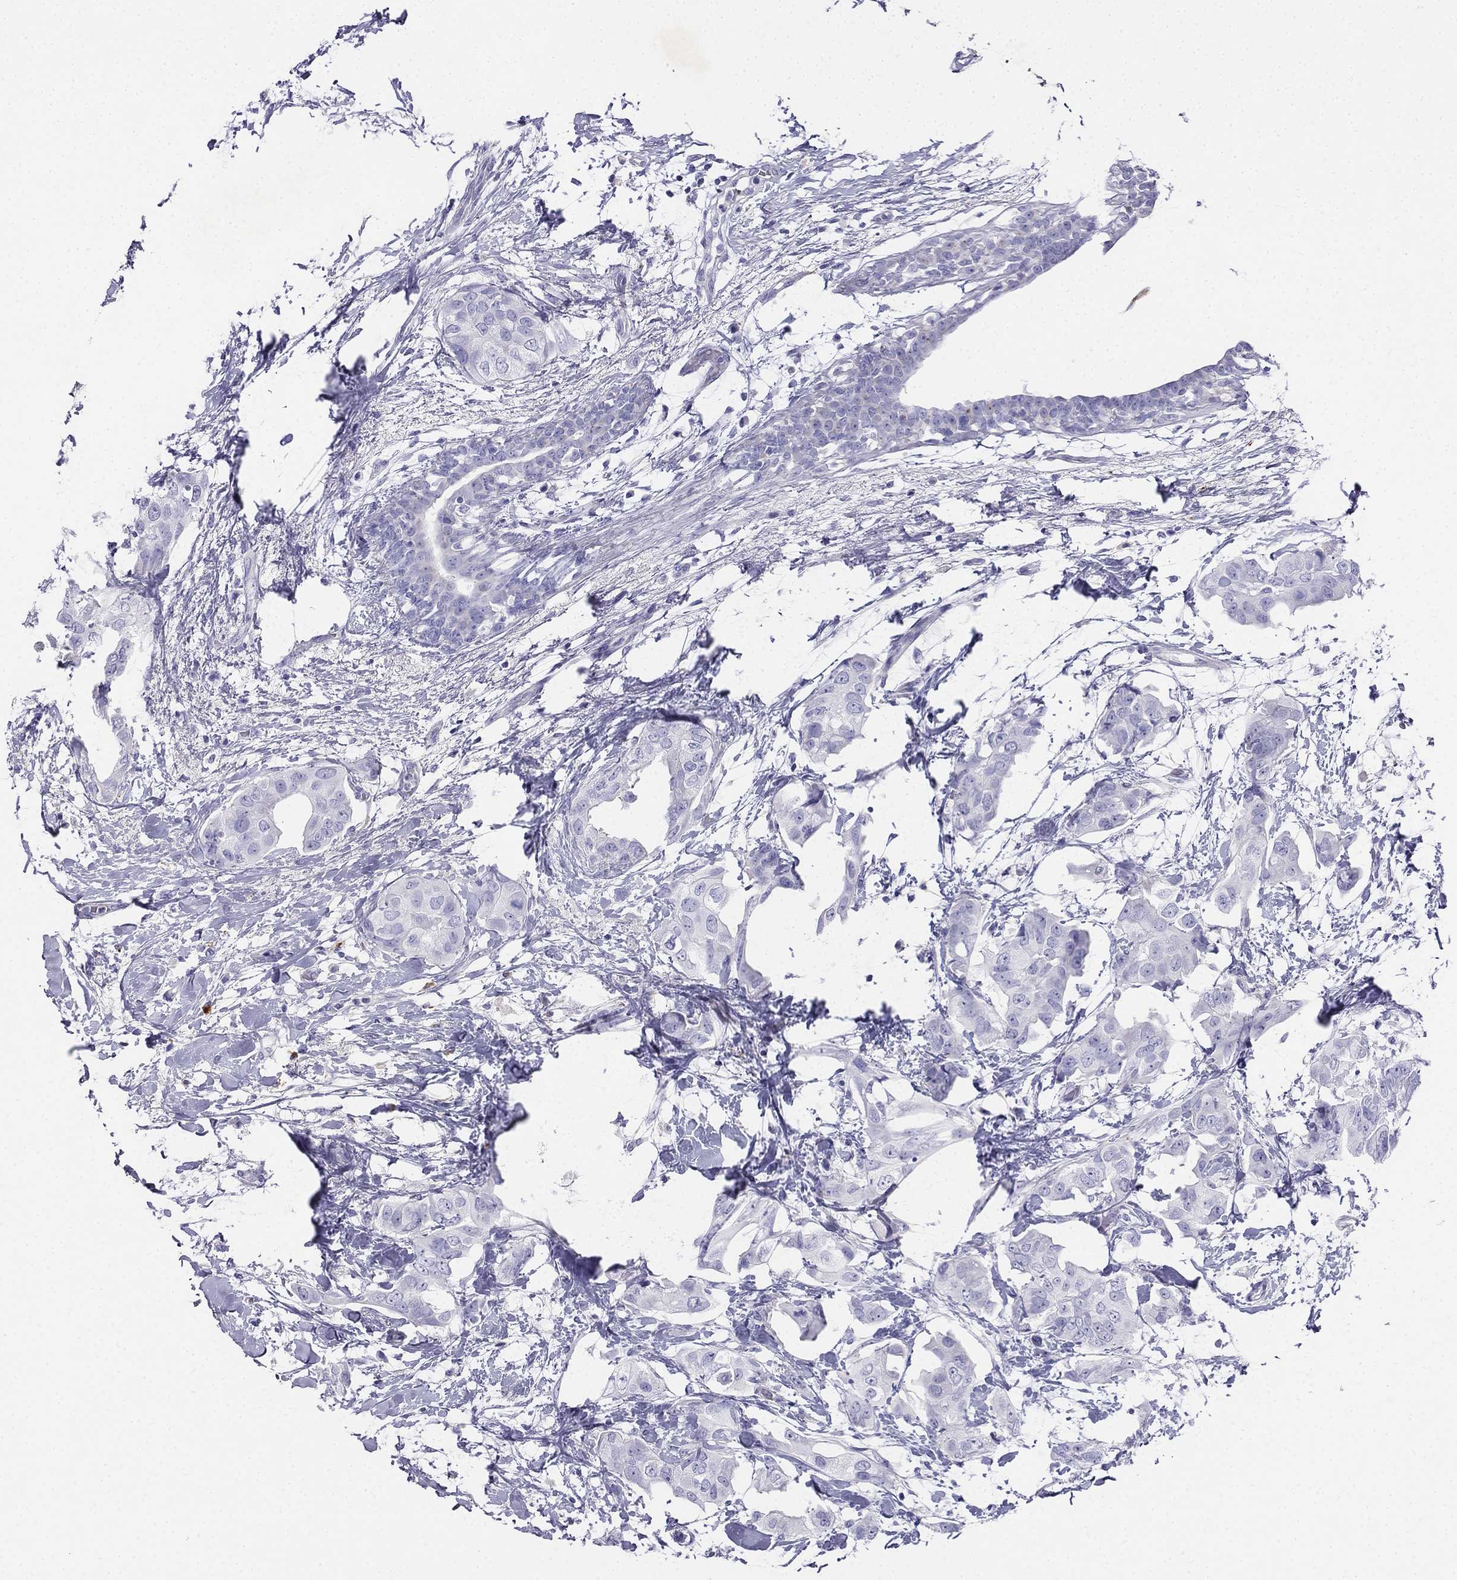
{"staining": {"intensity": "negative", "quantity": "none", "location": "none"}, "tissue": "breast cancer", "cell_type": "Tumor cells", "image_type": "cancer", "snomed": [{"axis": "morphology", "description": "Normal tissue, NOS"}, {"axis": "morphology", "description": "Duct carcinoma"}, {"axis": "topography", "description": "Breast"}], "caption": "Breast cancer (infiltrating ductal carcinoma) stained for a protein using IHC demonstrates no staining tumor cells.", "gene": "ALOXE3", "patient": {"sex": "female", "age": 40}}